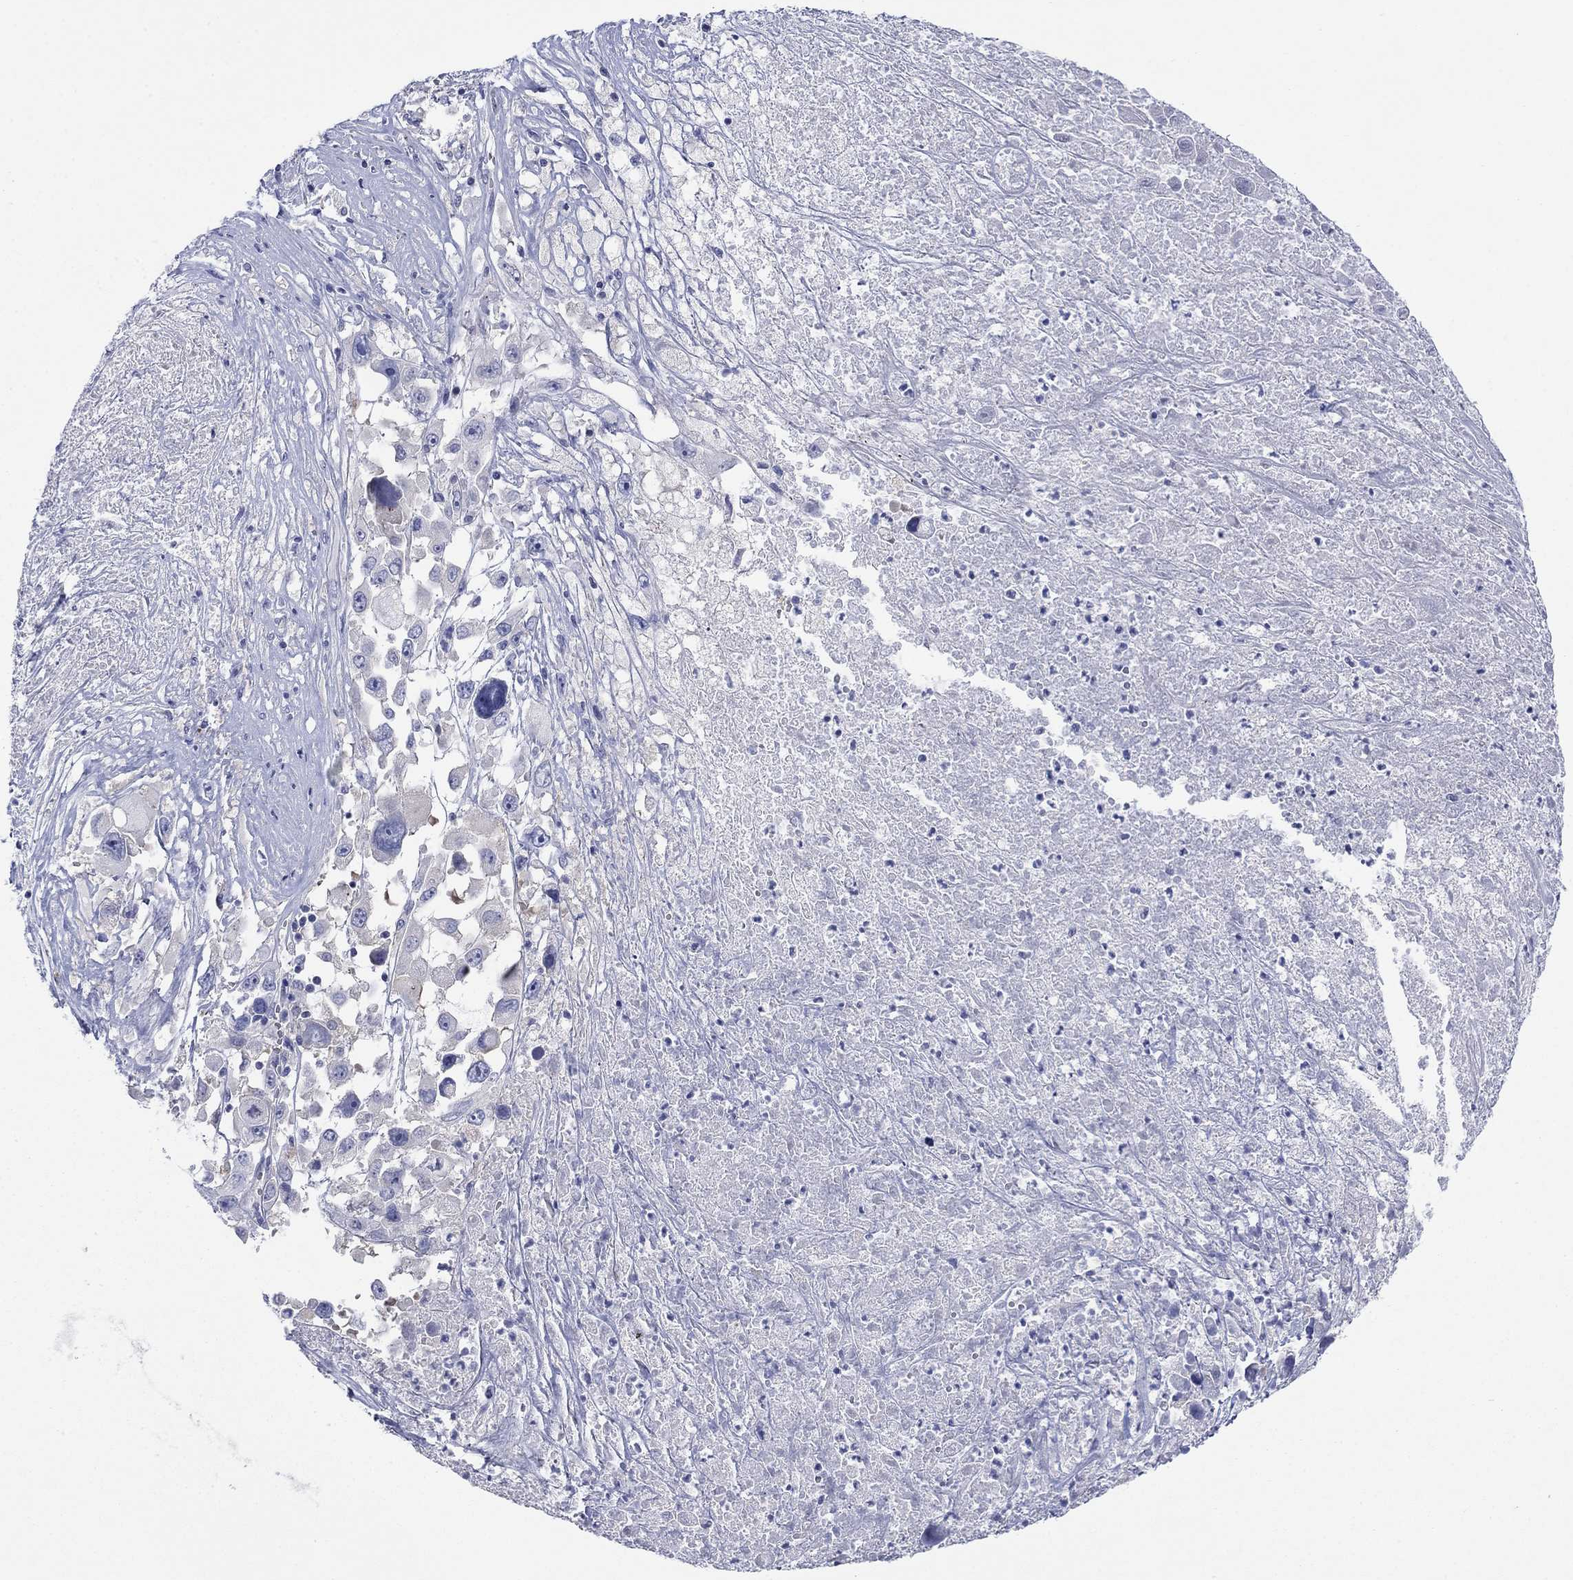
{"staining": {"intensity": "negative", "quantity": "none", "location": "none"}, "tissue": "melanoma", "cell_type": "Tumor cells", "image_type": "cancer", "snomed": [{"axis": "morphology", "description": "Malignant melanoma, Metastatic site"}, {"axis": "topography", "description": "Lymph node"}], "caption": "This image is of melanoma stained with IHC to label a protein in brown with the nuclei are counter-stained blue. There is no positivity in tumor cells.", "gene": "PTPRZ1", "patient": {"sex": "male", "age": 50}}